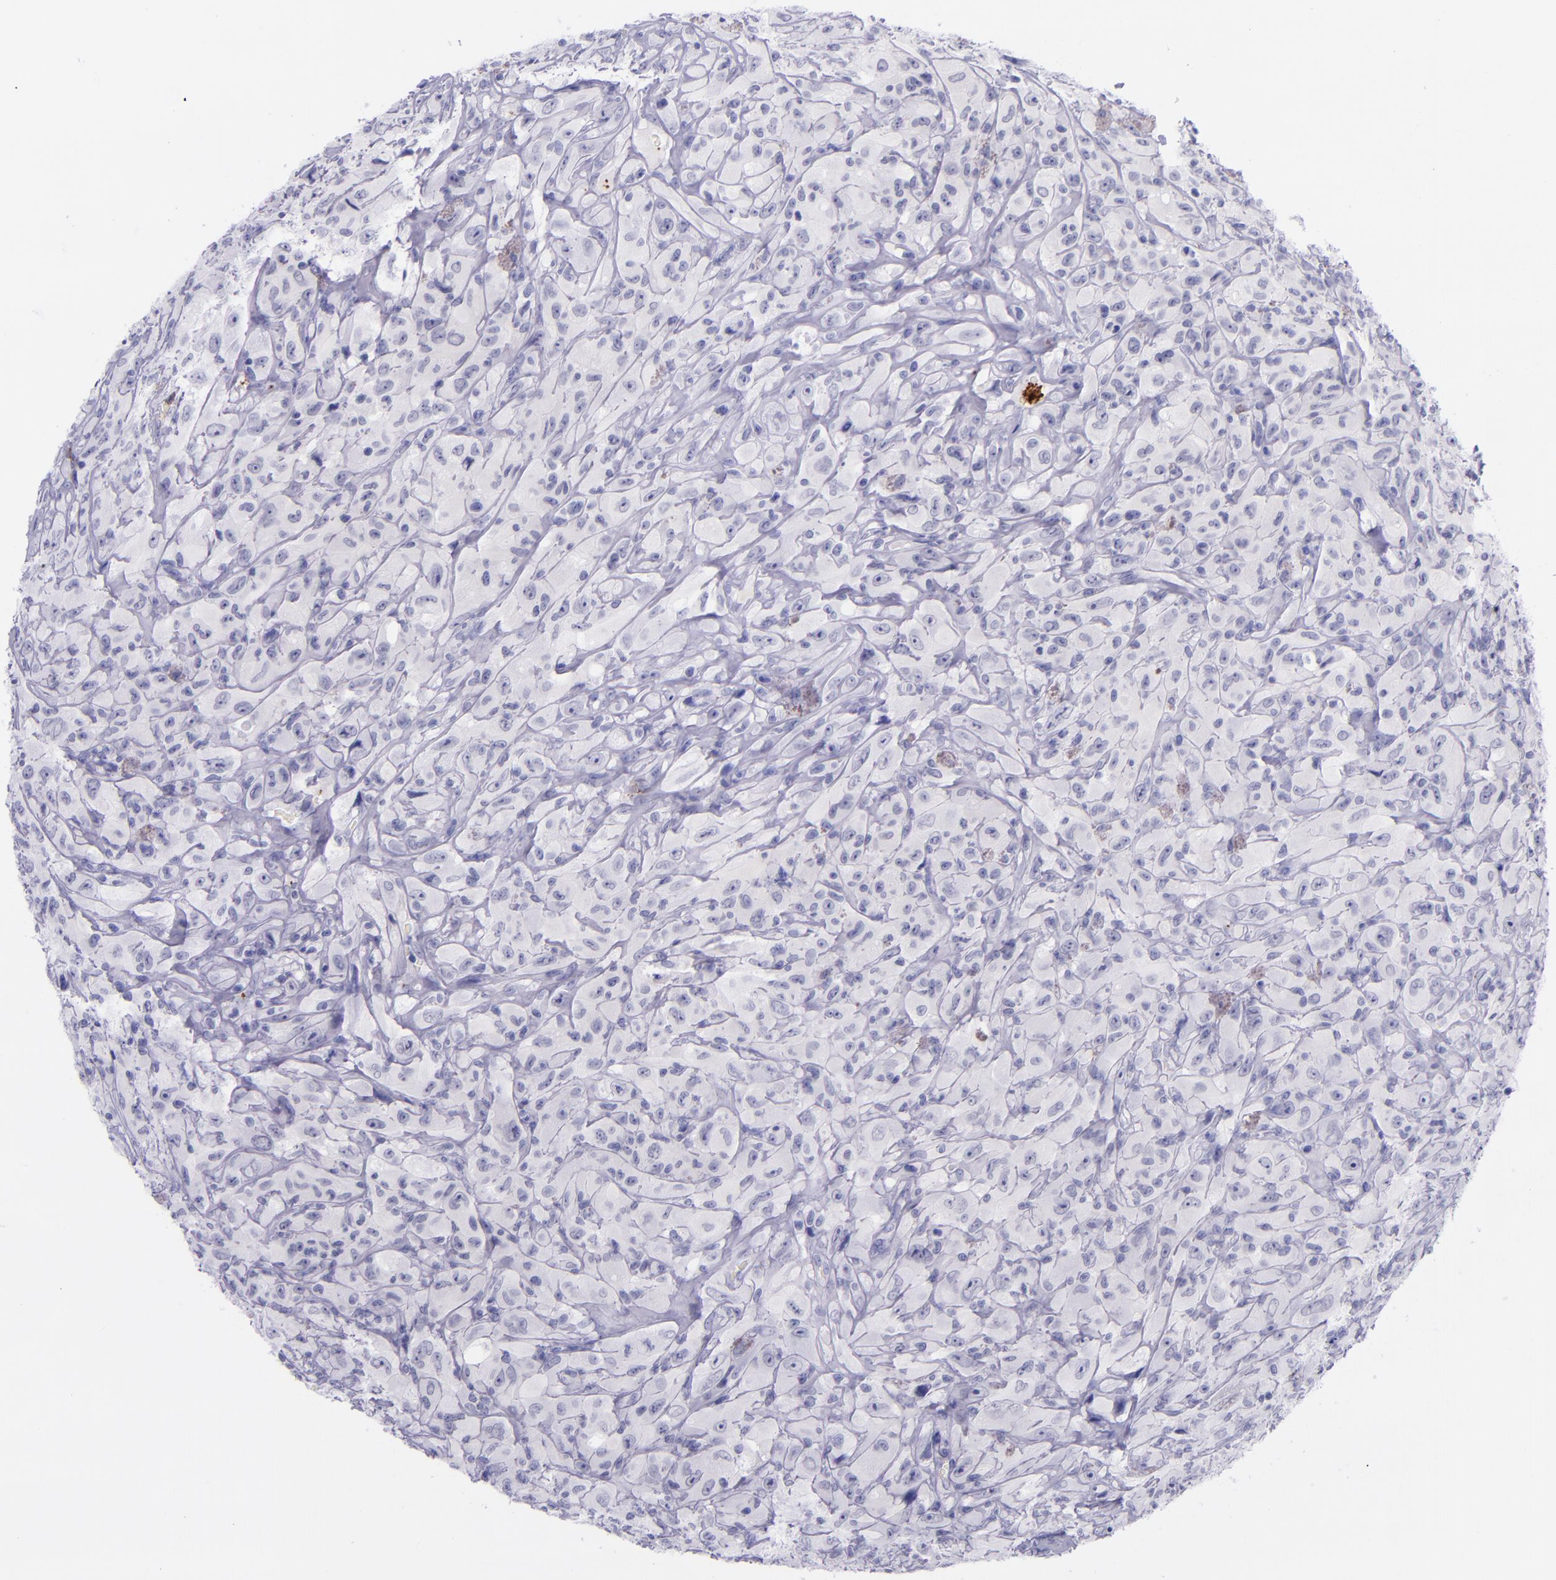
{"staining": {"intensity": "negative", "quantity": "none", "location": "none"}, "tissue": "glioma", "cell_type": "Tumor cells", "image_type": "cancer", "snomed": [{"axis": "morphology", "description": "Glioma, malignant, High grade"}, {"axis": "topography", "description": "Brain"}], "caption": "This micrograph is of malignant glioma (high-grade) stained with immunohistochemistry (IHC) to label a protein in brown with the nuclei are counter-stained blue. There is no positivity in tumor cells.", "gene": "SELE", "patient": {"sex": "male", "age": 48}}